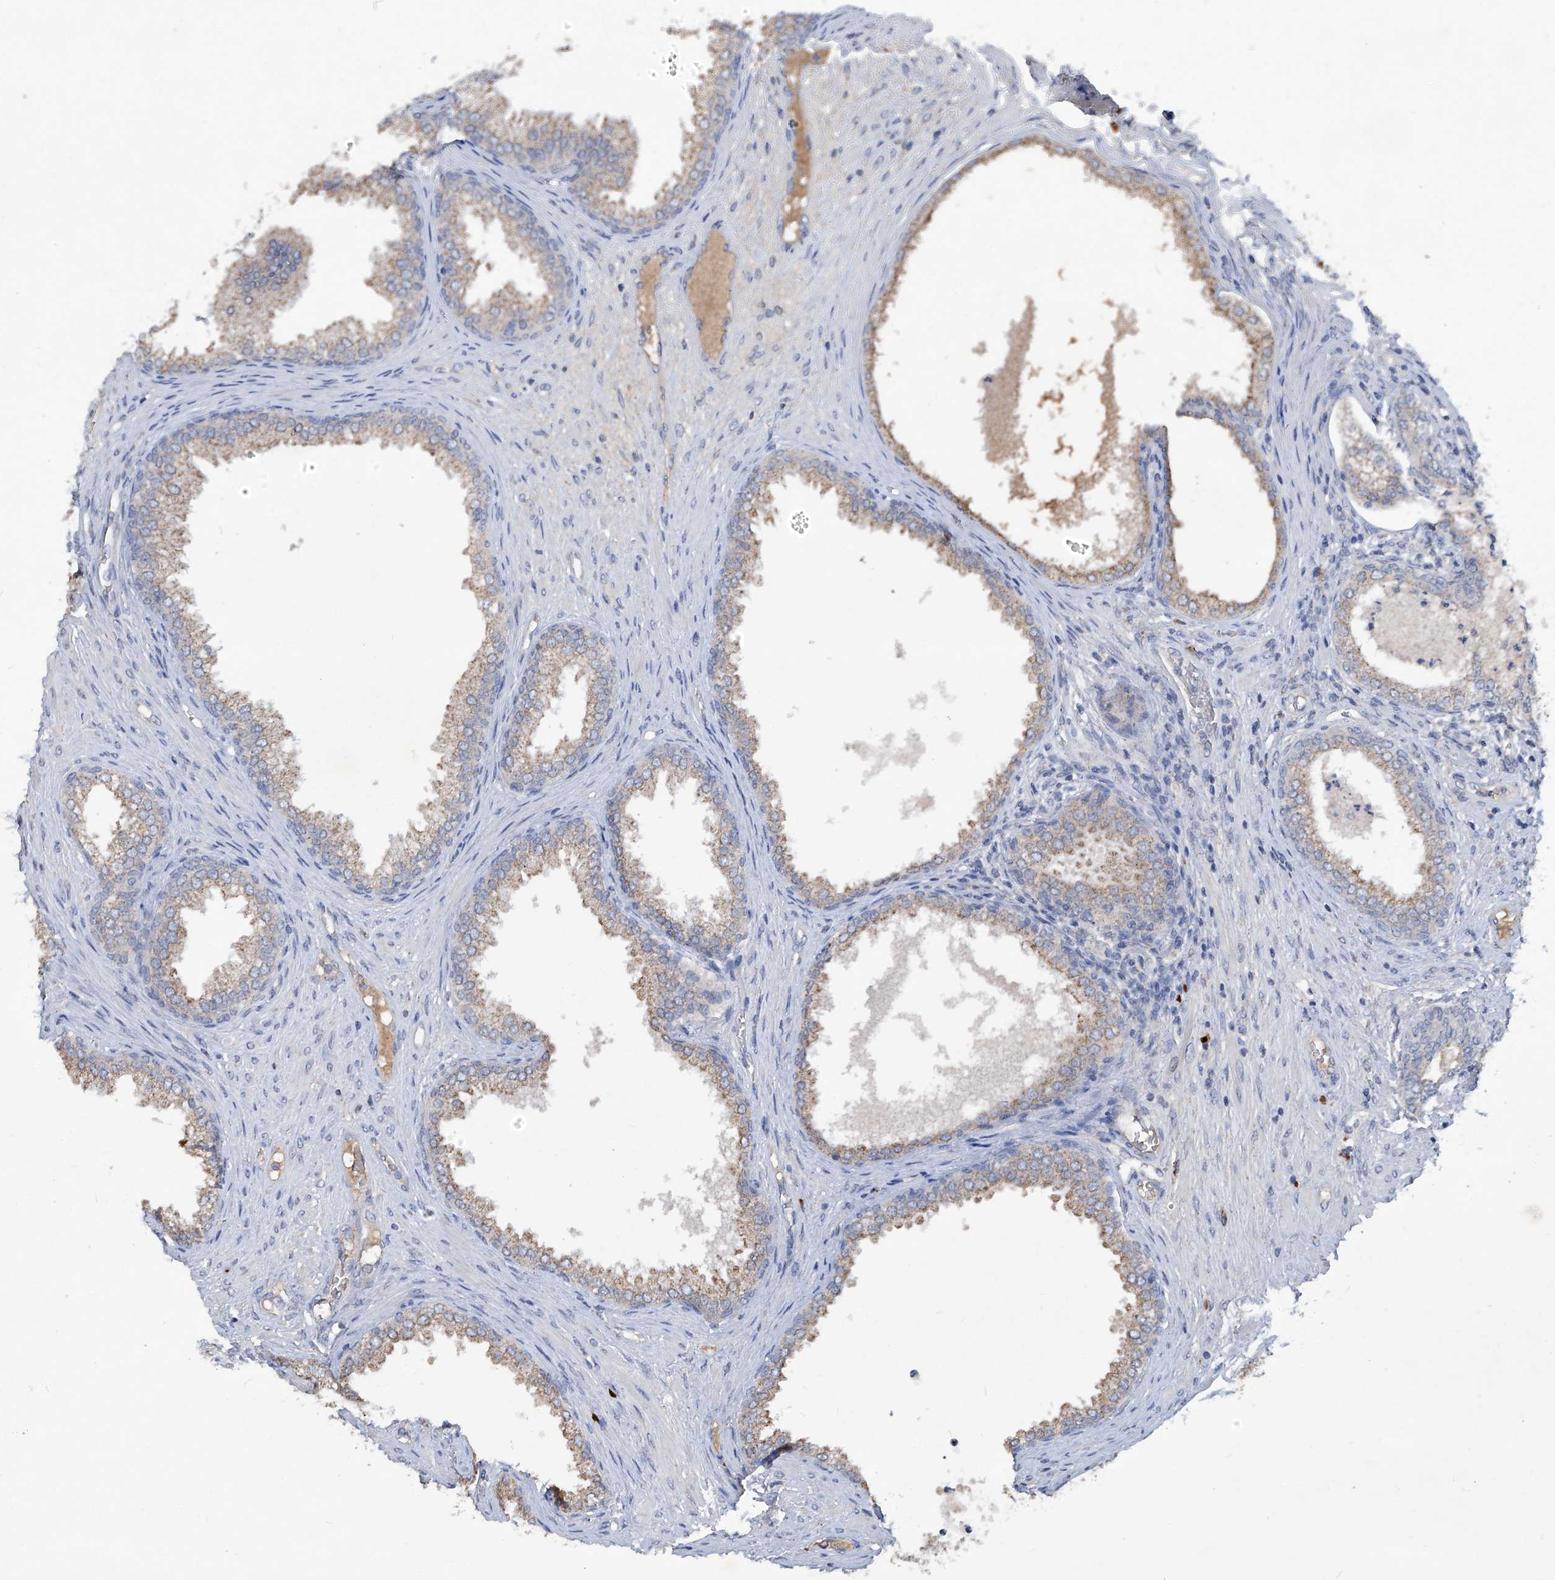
{"staining": {"intensity": "weak", "quantity": "25%-75%", "location": "cytoplasmic/membranous"}, "tissue": "prostate", "cell_type": "Glandular cells", "image_type": "normal", "snomed": [{"axis": "morphology", "description": "Normal tissue, NOS"}, {"axis": "topography", "description": "Prostate"}], "caption": "An IHC micrograph of normal tissue is shown. Protein staining in brown highlights weak cytoplasmic/membranous positivity in prostate within glandular cells. (DAB = brown stain, brightfield microscopy at high magnification).", "gene": "PCSK5", "patient": {"sex": "male", "age": 76}}